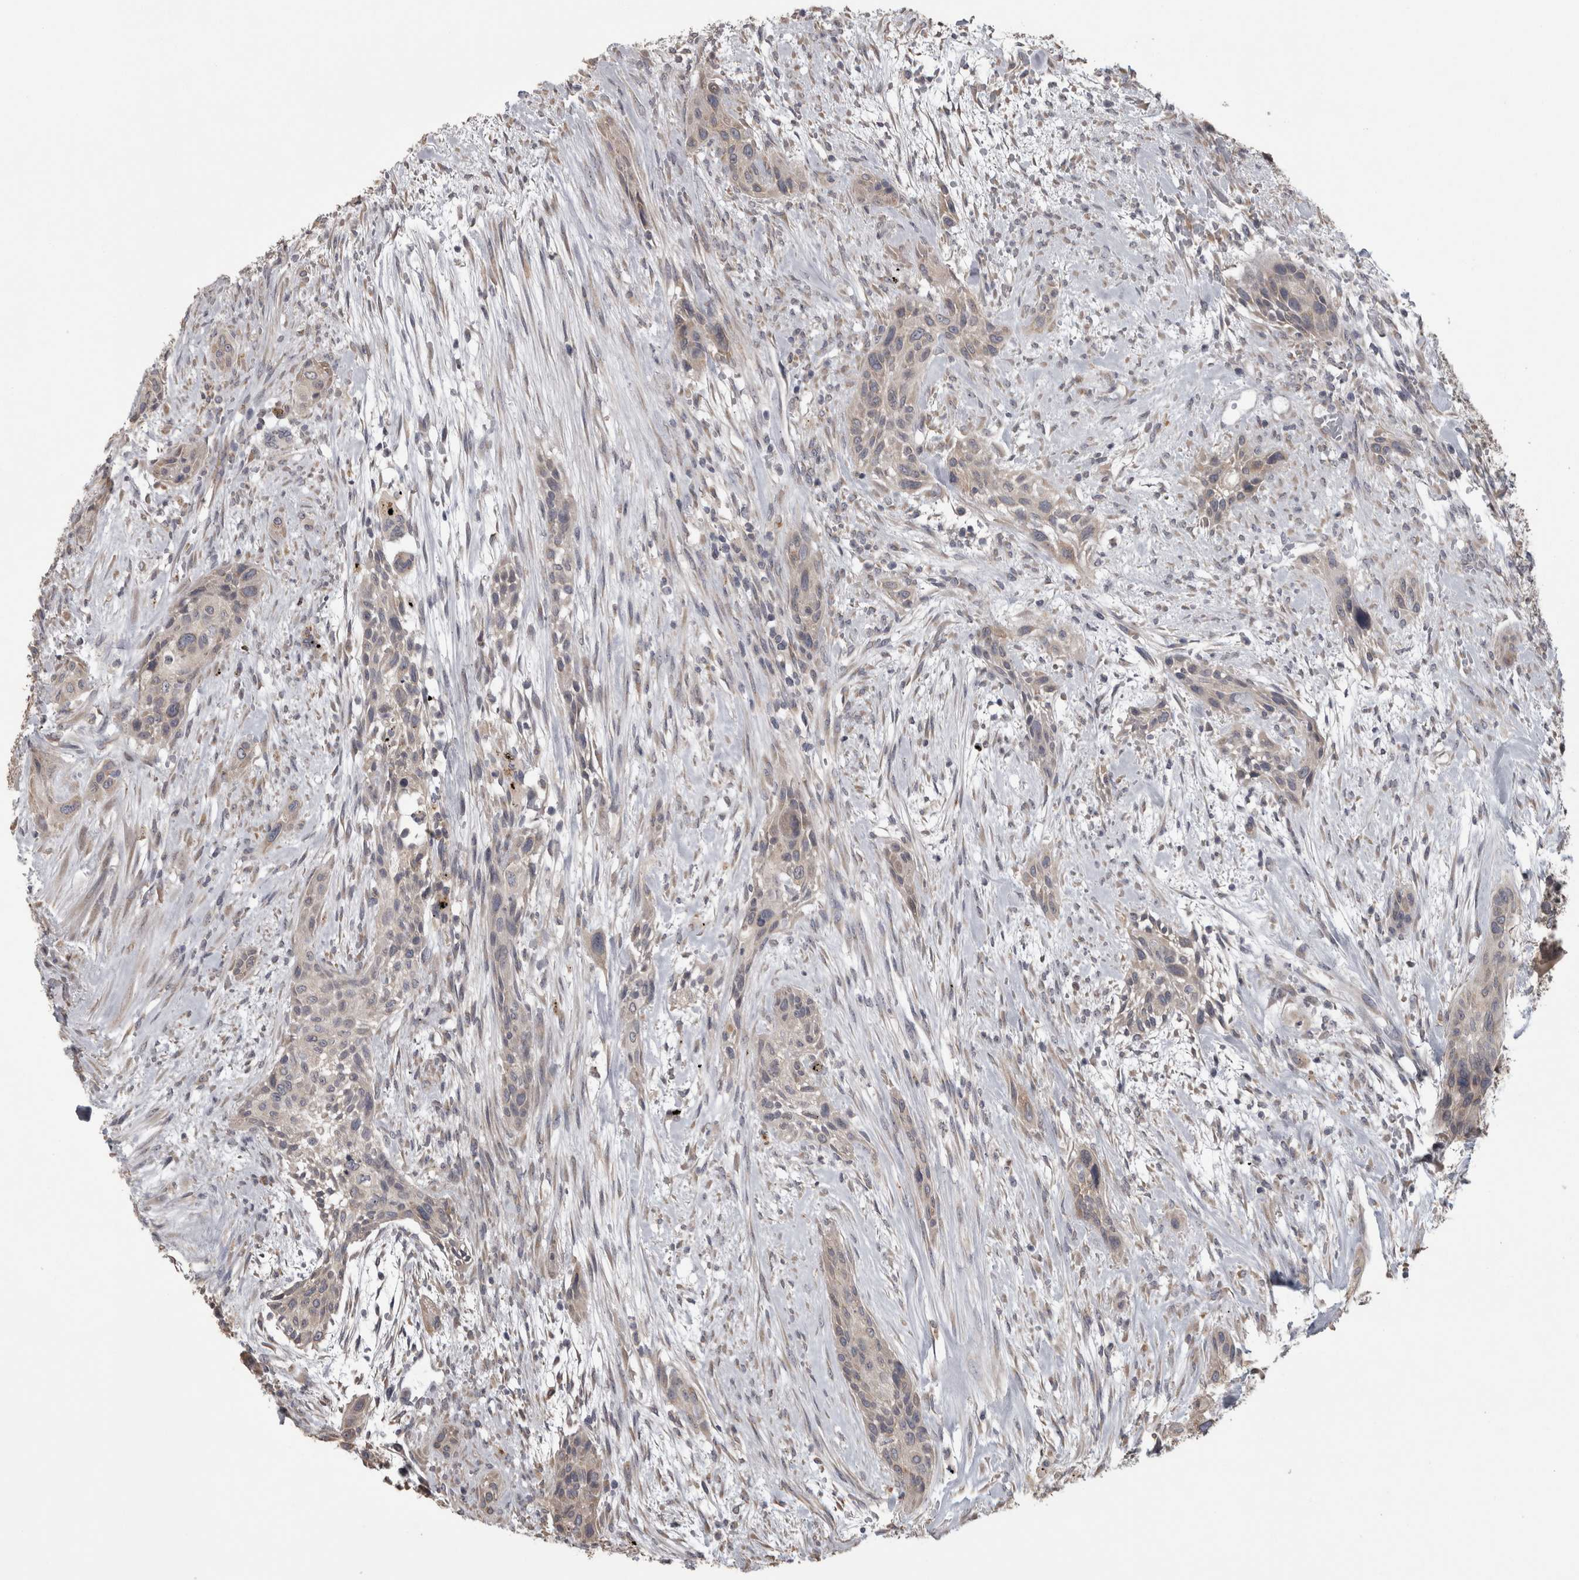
{"staining": {"intensity": "weak", "quantity": "25%-75%", "location": "cytoplasmic/membranous"}, "tissue": "urothelial cancer", "cell_type": "Tumor cells", "image_type": "cancer", "snomed": [{"axis": "morphology", "description": "Urothelial carcinoma, High grade"}, {"axis": "topography", "description": "Urinary bladder"}], "caption": "Immunohistochemical staining of human urothelial carcinoma (high-grade) displays low levels of weak cytoplasmic/membranous protein expression in approximately 25%-75% of tumor cells. Using DAB (3,3'-diaminobenzidine) (brown) and hematoxylin (blue) stains, captured at high magnification using brightfield microscopy.", "gene": "RAB29", "patient": {"sex": "male", "age": 35}}